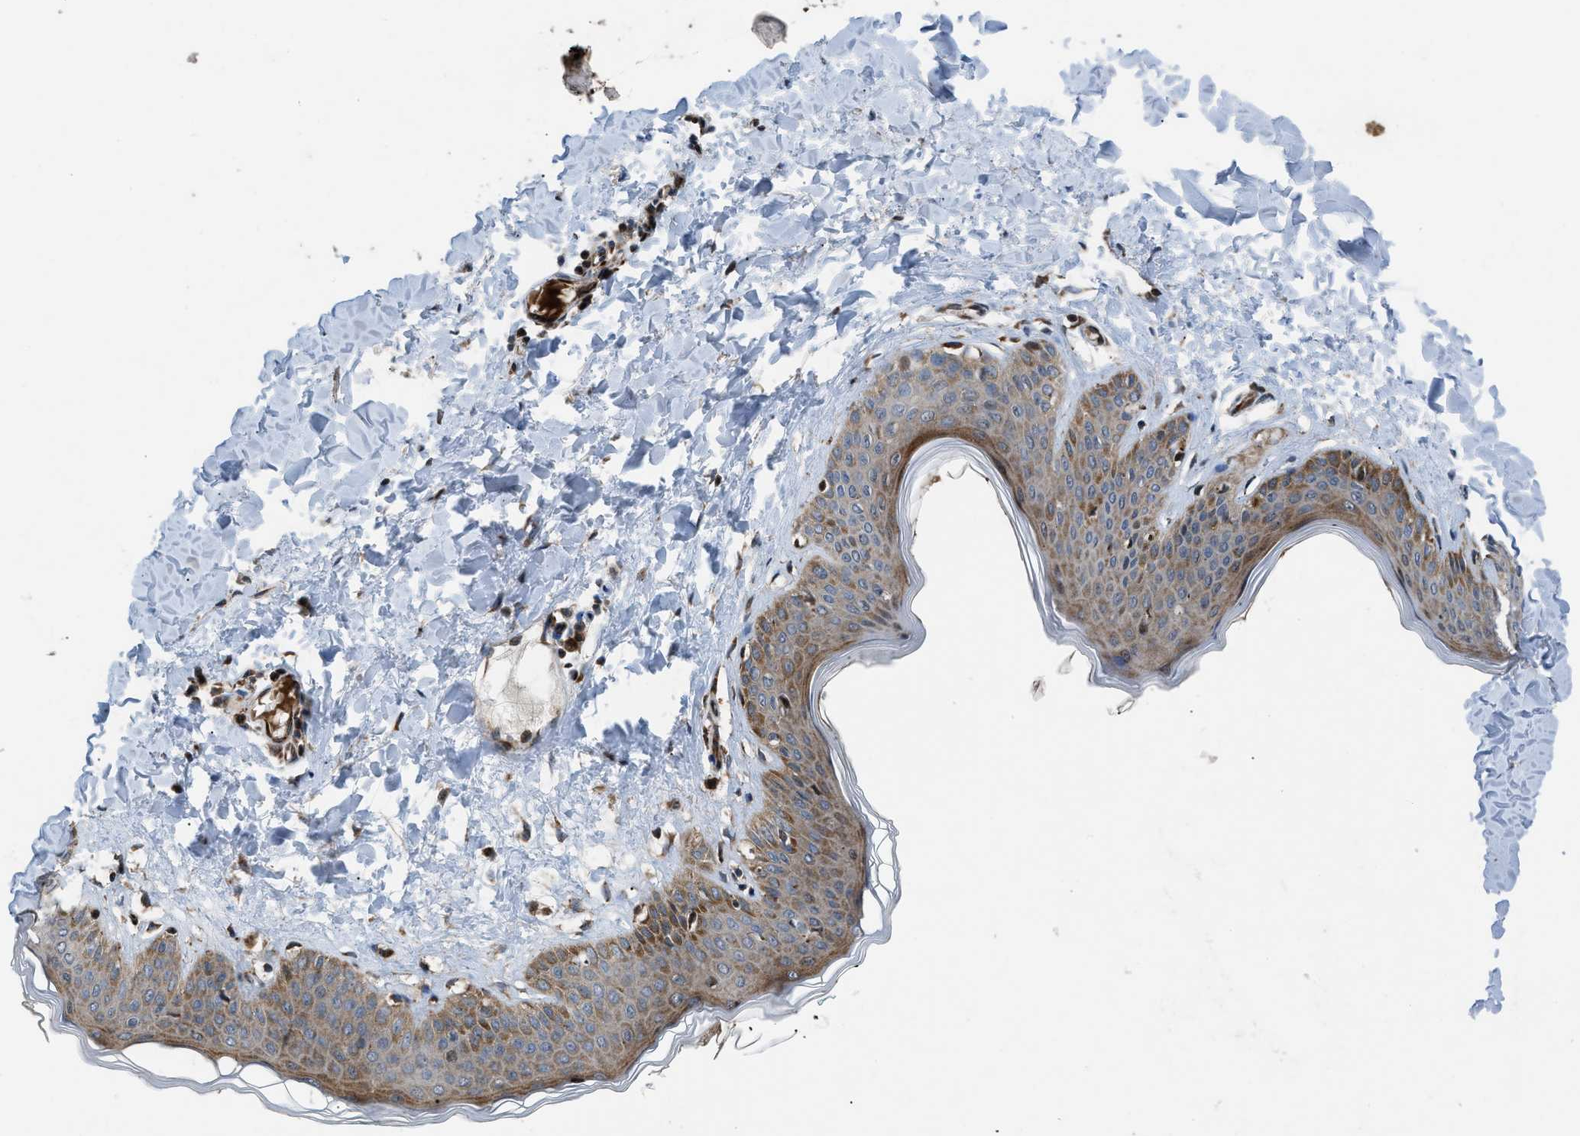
{"staining": {"intensity": "moderate", "quantity": "25%-75%", "location": "cytoplasmic/membranous"}, "tissue": "skin", "cell_type": "Fibroblasts", "image_type": "normal", "snomed": [{"axis": "morphology", "description": "Normal tissue, NOS"}, {"axis": "topography", "description": "Skin"}], "caption": "A micrograph of human skin stained for a protein demonstrates moderate cytoplasmic/membranous brown staining in fibroblasts.", "gene": "AP3M2", "patient": {"sex": "female", "age": 17}}